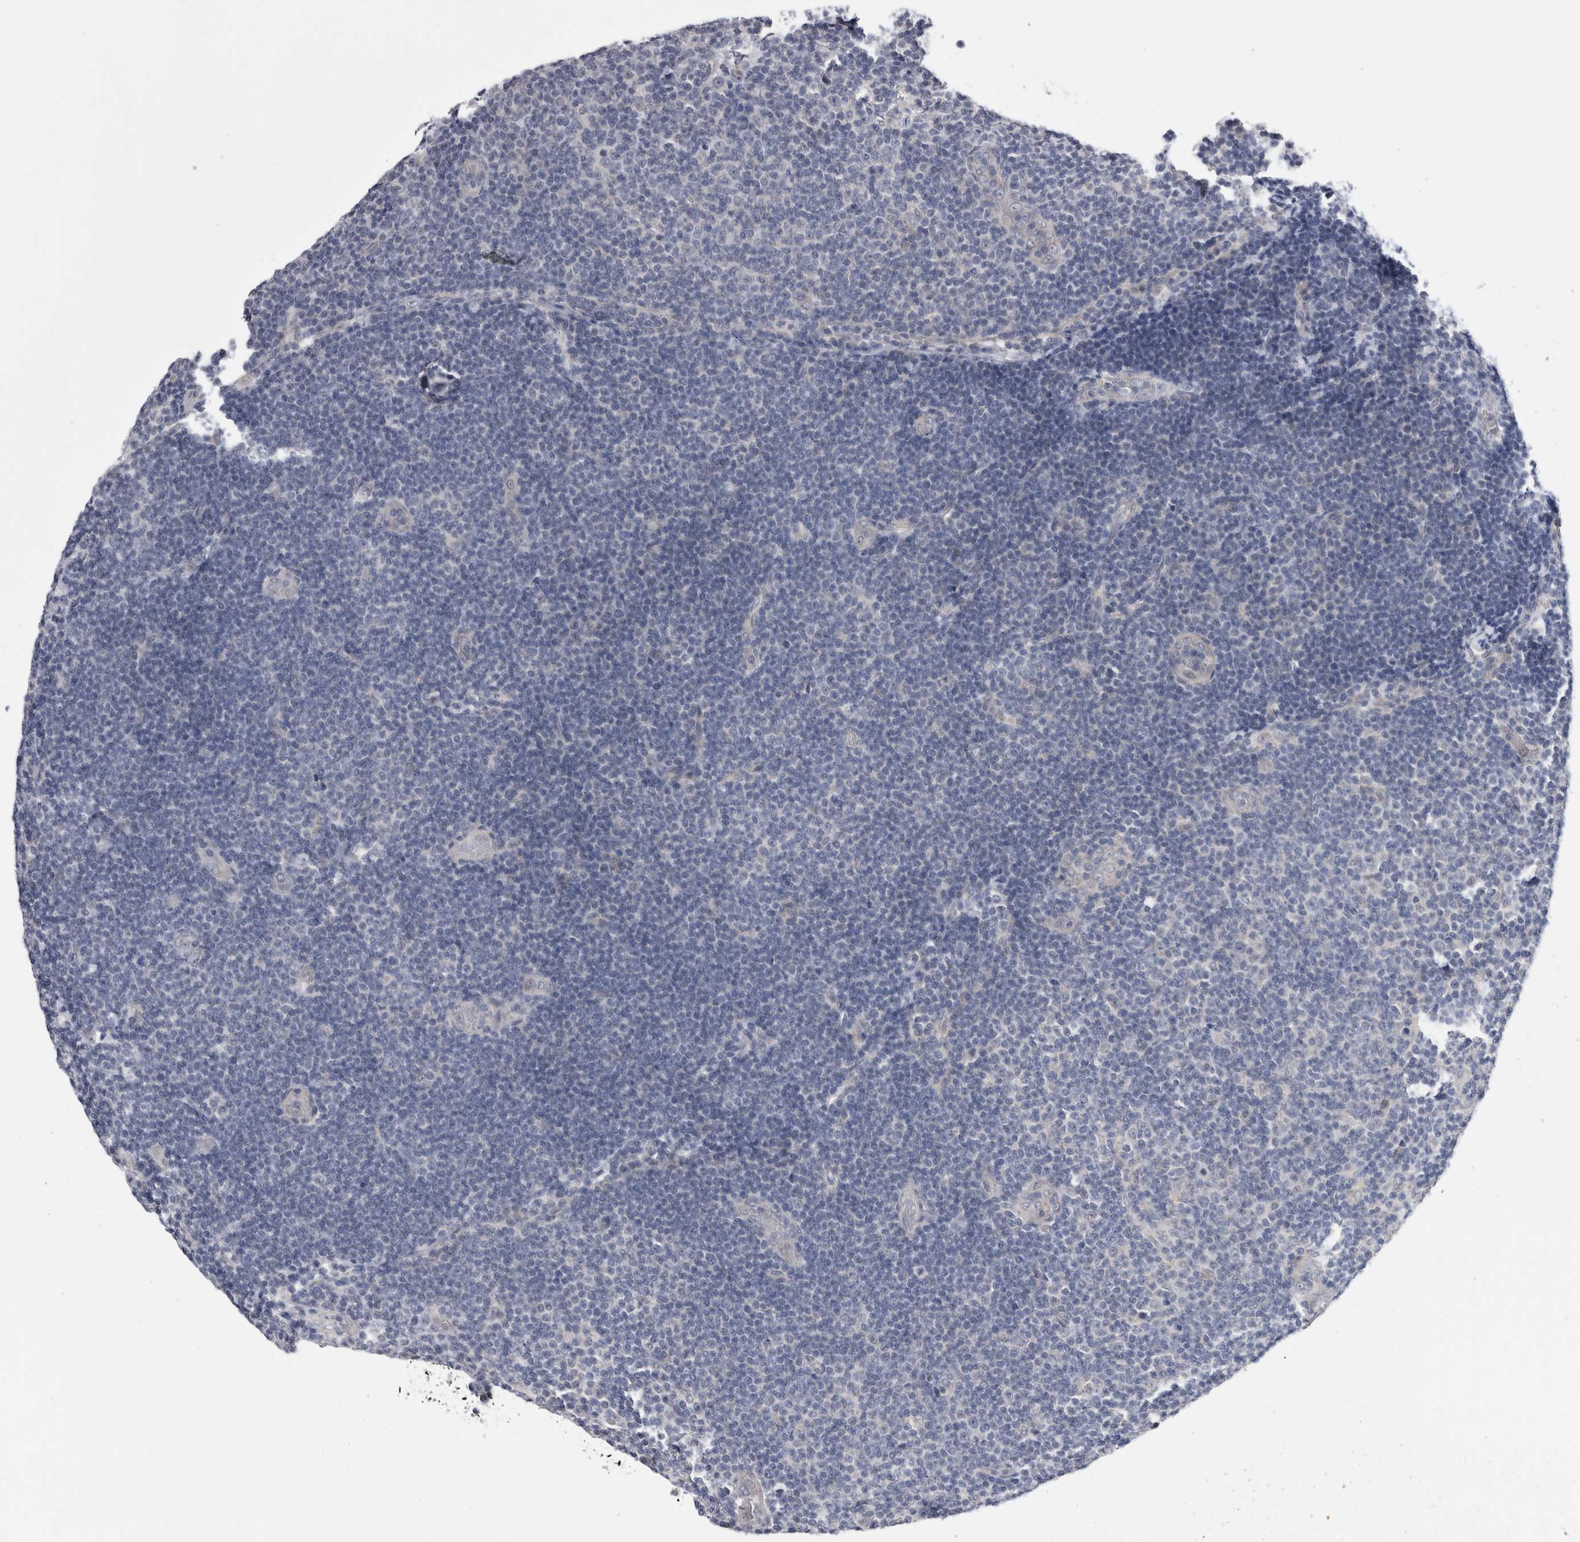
{"staining": {"intensity": "negative", "quantity": "none", "location": "none"}, "tissue": "lymphoma", "cell_type": "Tumor cells", "image_type": "cancer", "snomed": [{"axis": "morphology", "description": "Malignant lymphoma, non-Hodgkin's type, Low grade"}, {"axis": "topography", "description": "Lymph node"}], "caption": "Malignant lymphoma, non-Hodgkin's type (low-grade) was stained to show a protein in brown. There is no significant positivity in tumor cells. (DAB immunohistochemistry (IHC) visualized using brightfield microscopy, high magnification).", "gene": "ARHGAP29", "patient": {"sex": "male", "age": 83}}